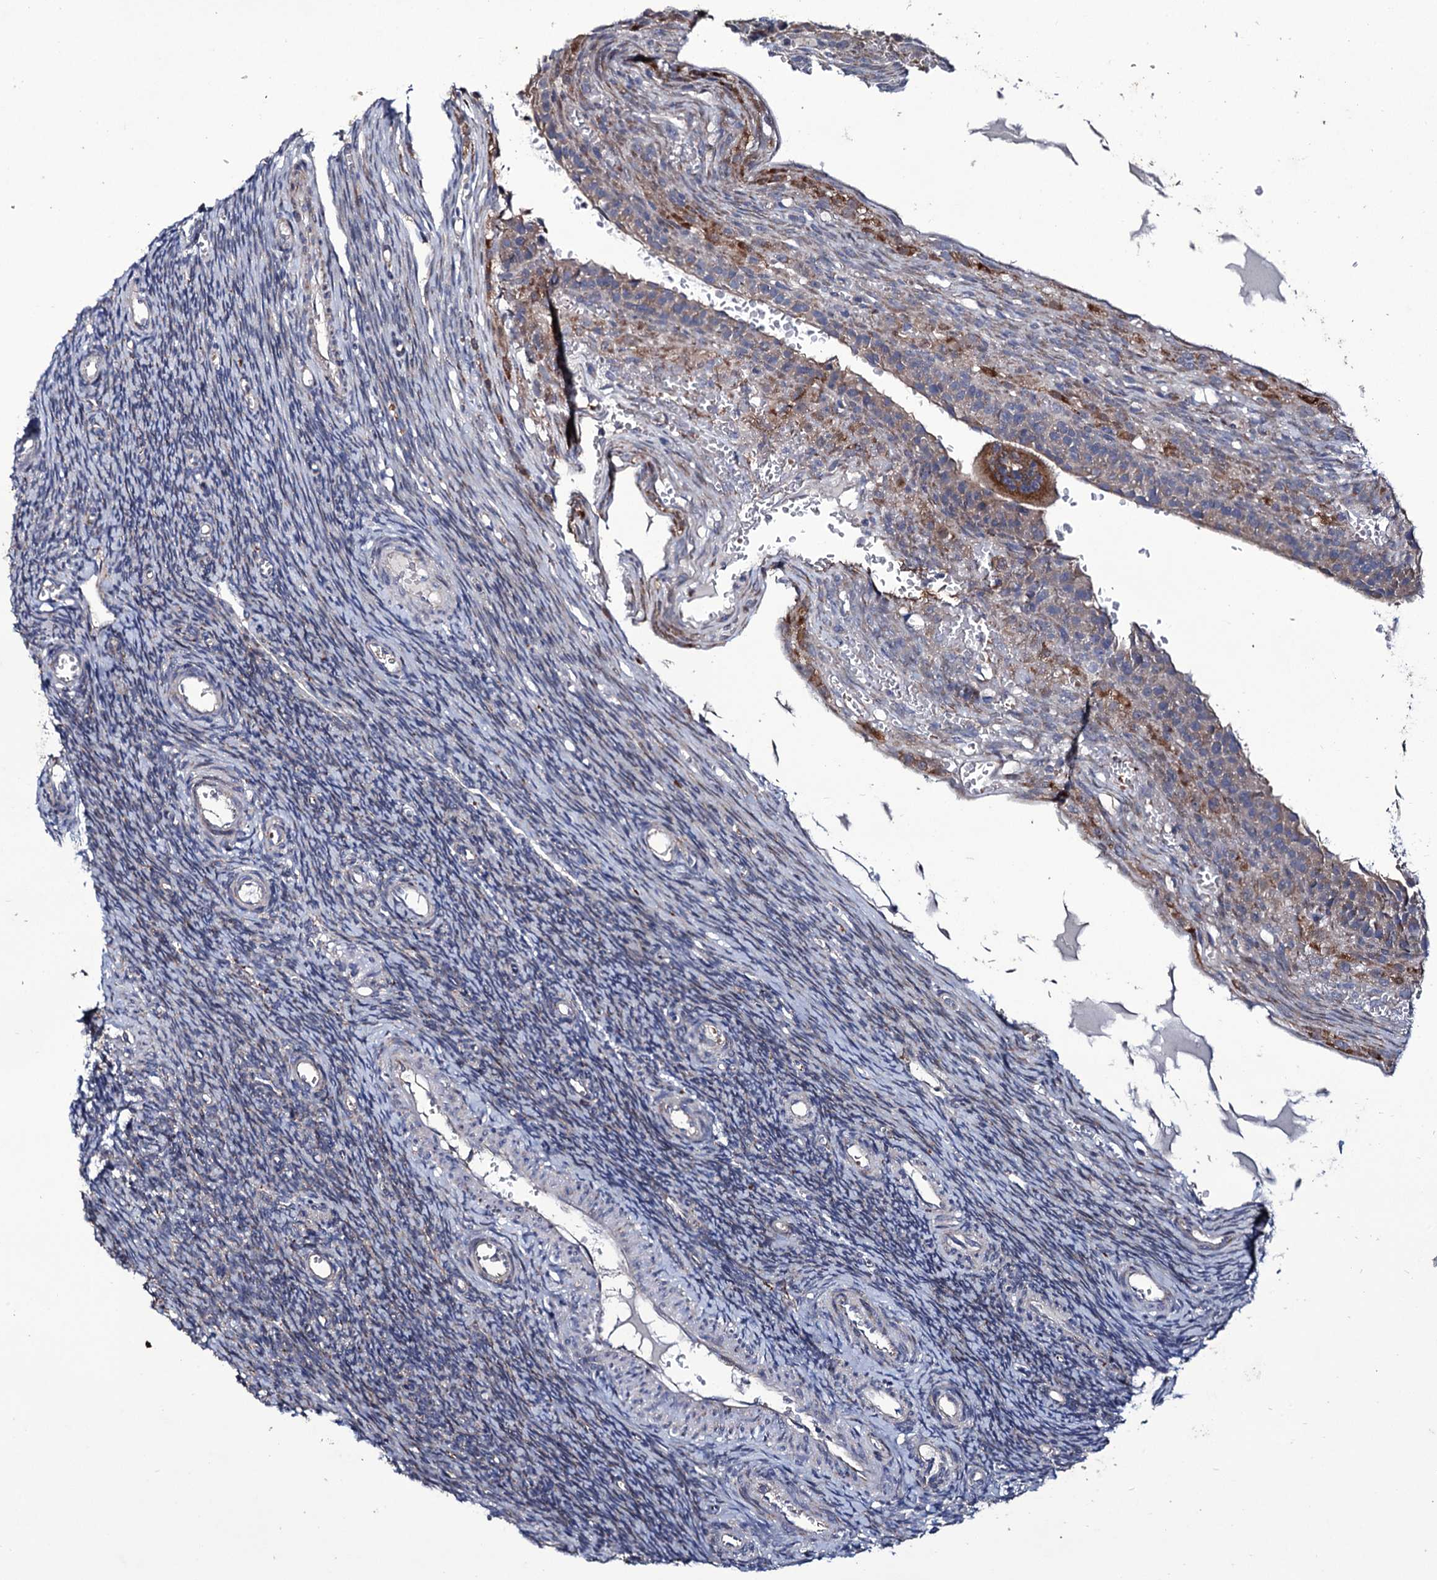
{"staining": {"intensity": "negative", "quantity": "none", "location": "none"}, "tissue": "ovary", "cell_type": "Ovarian stroma cells", "image_type": "normal", "snomed": [{"axis": "morphology", "description": "Normal tissue, NOS"}, {"axis": "topography", "description": "Ovary"}], "caption": "An image of human ovary is negative for staining in ovarian stroma cells. (Brightfield microscopy of DAB immunohistochemistry (IHC) at high magnification).", "gene": "TUBGCP5", "patient": {"sex": "female", "age": 39}}